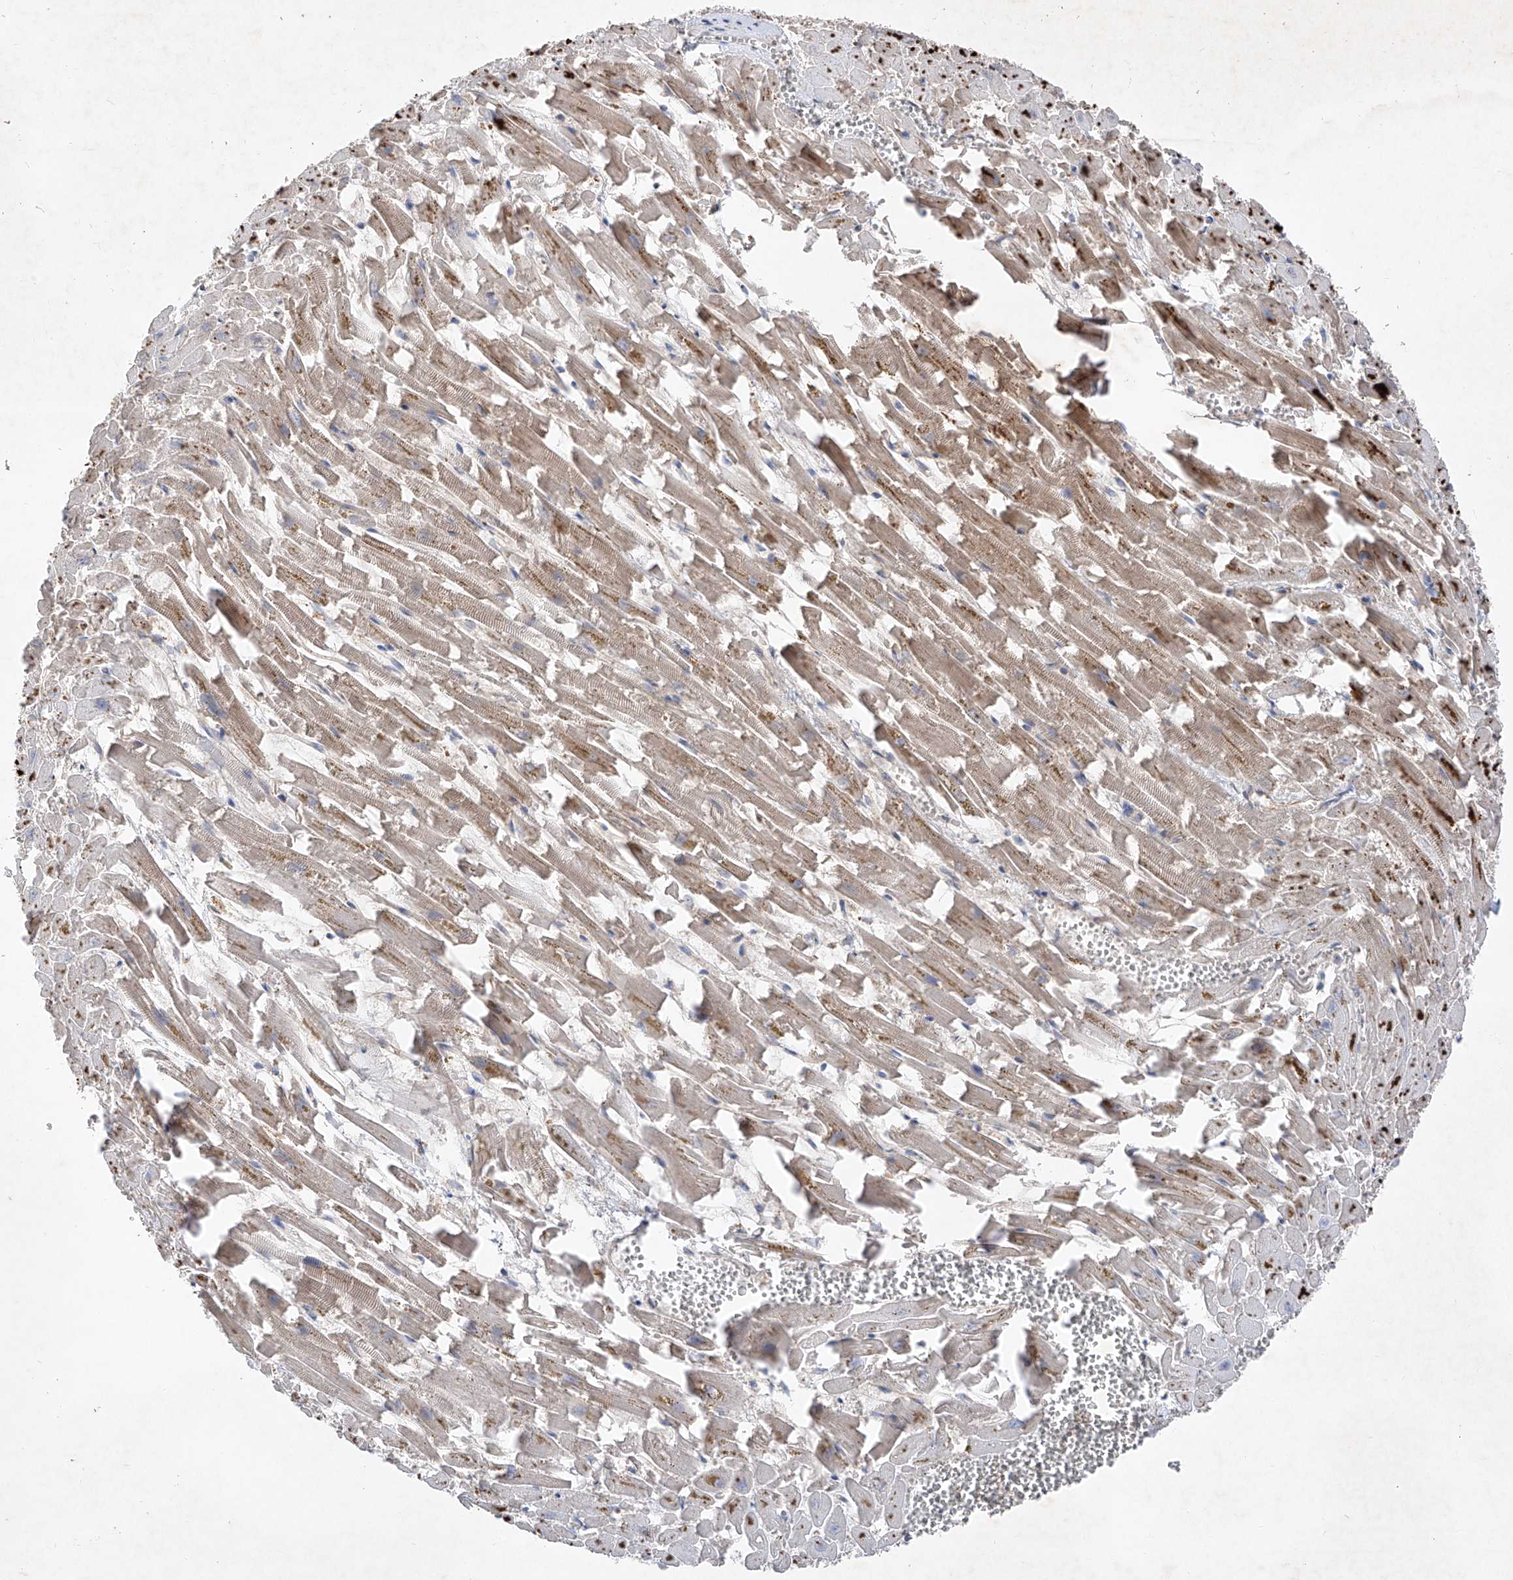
{"staining": {"intensity": "moderate", "quantity": "25%-75%", "location": "cytoplasmic/membranous"}, "tissue": "heart muscle", "cell_type": "Cardiomyocytes", "image_type": "normal", "snomed": [{"axis": "morphology", "description": "Normal tissue, NOS"}, {"axis": "topography", "description": "Heart"}], "caption": "DAB immunohistochemical staining of benign heart muscle demonstrates moderate cytoplasmic/membranous protein staining in approximately 25%-75% of cardiomyocytes. Using DAB (3,3'-diaminobenzidine) (brown) and hematoxylin (blue) stains, captured at high magnification using brightfield microscopy.", "gene": "FAM135A", "patient": {"sex": "female", "age": 64}}